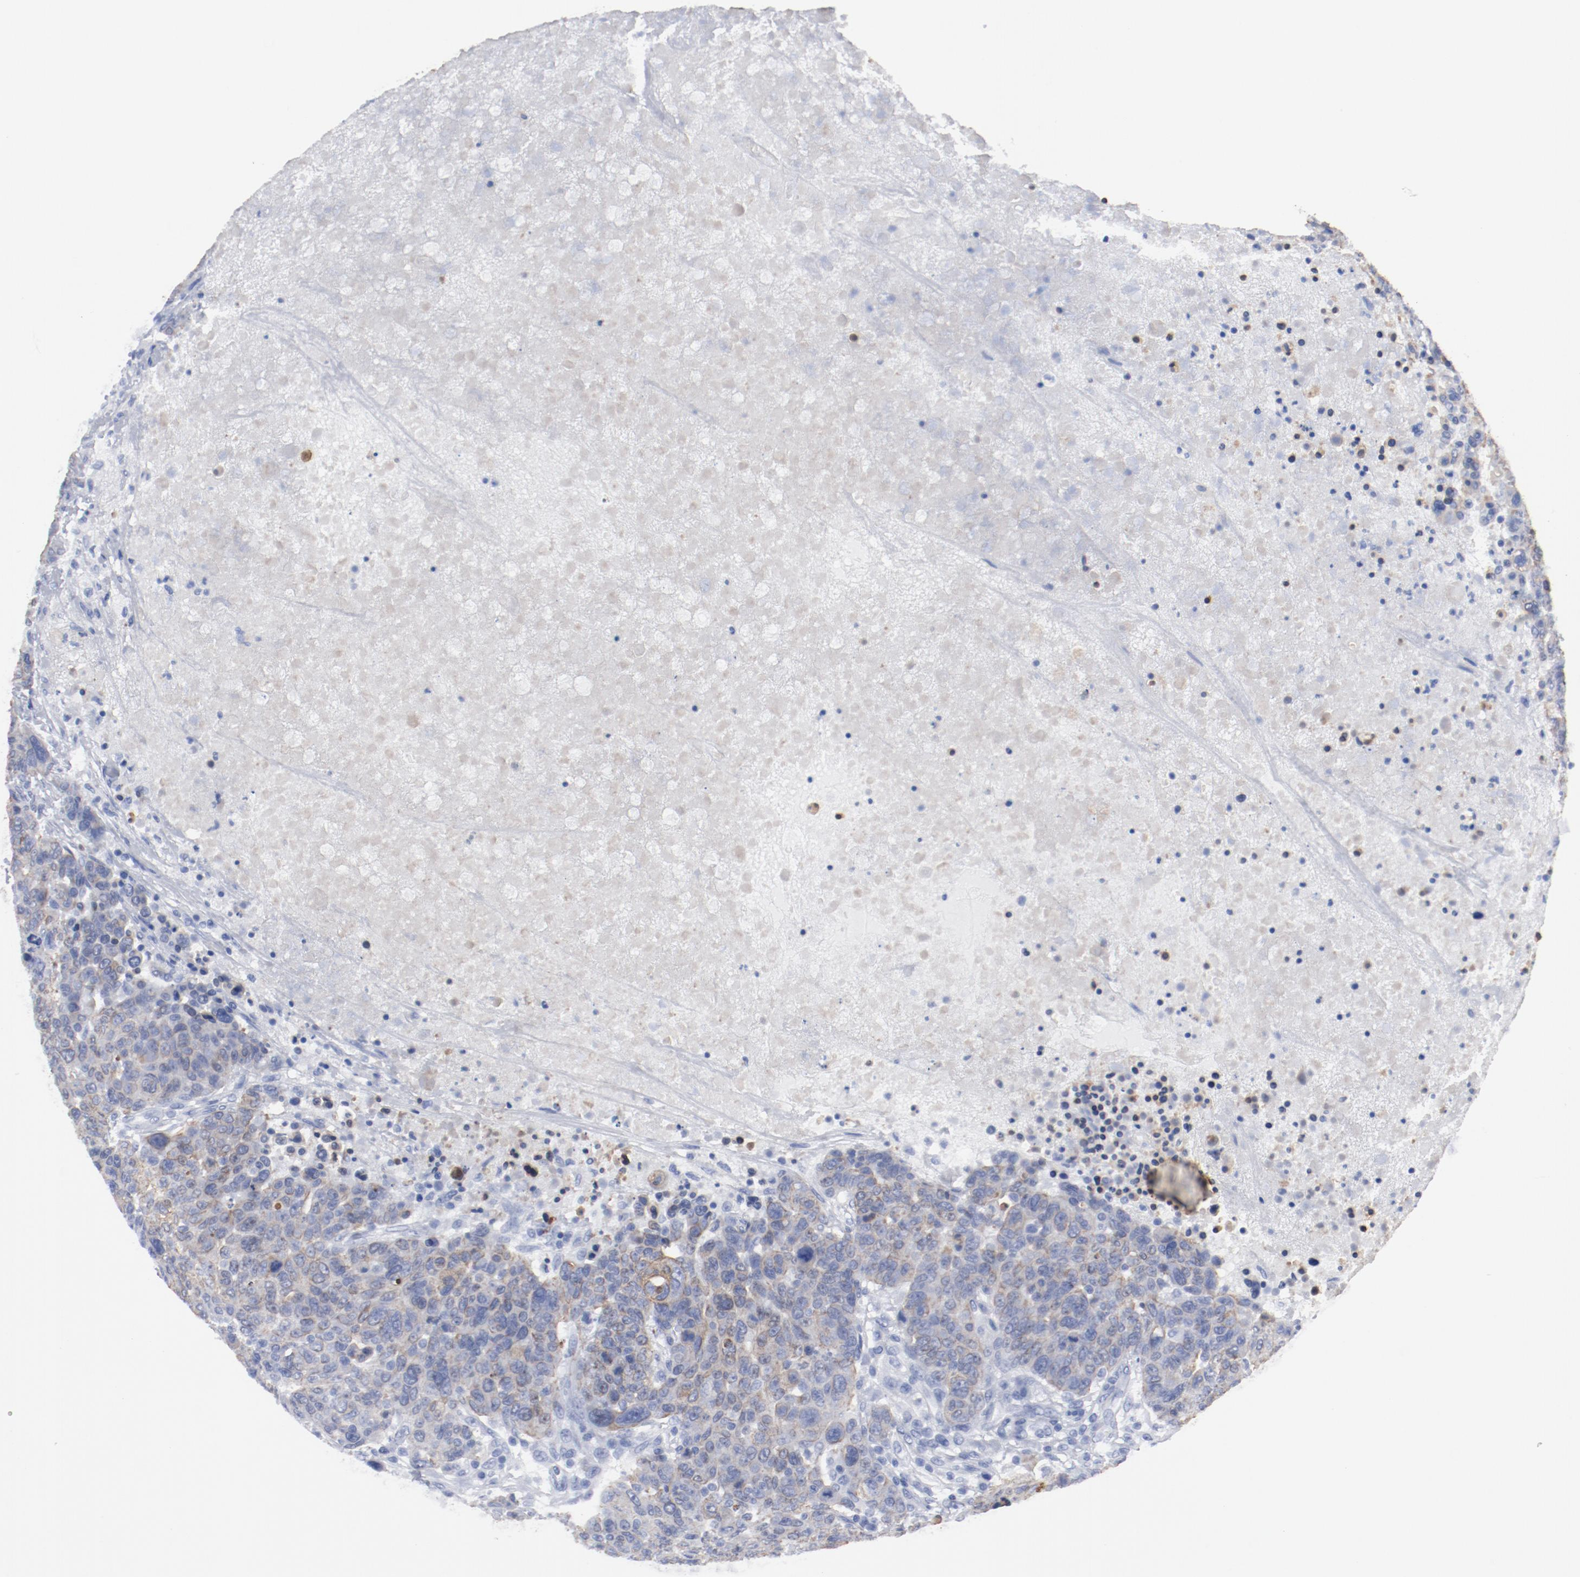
{"staining": {"intensity": "weak", "quantity": "25%-75%", "location": "cytoplasmic/membranous"}, "tissue": "breast cancer", "cell_type": "Tumor cells", "image_type": "cancer", "snomed": [{"axis": "morphology", "description": "Duct carcinoma"}, {"axis": "topography", "description": "Breast"}], "caption": "A brown stain highlights weak cytoplasmic/membranous staining of a protein in human breast cancer (intraductal carcinoma) tumor cells.", "gene": "TSPAN6", "patient": {"sex": "female", "age": 37}}